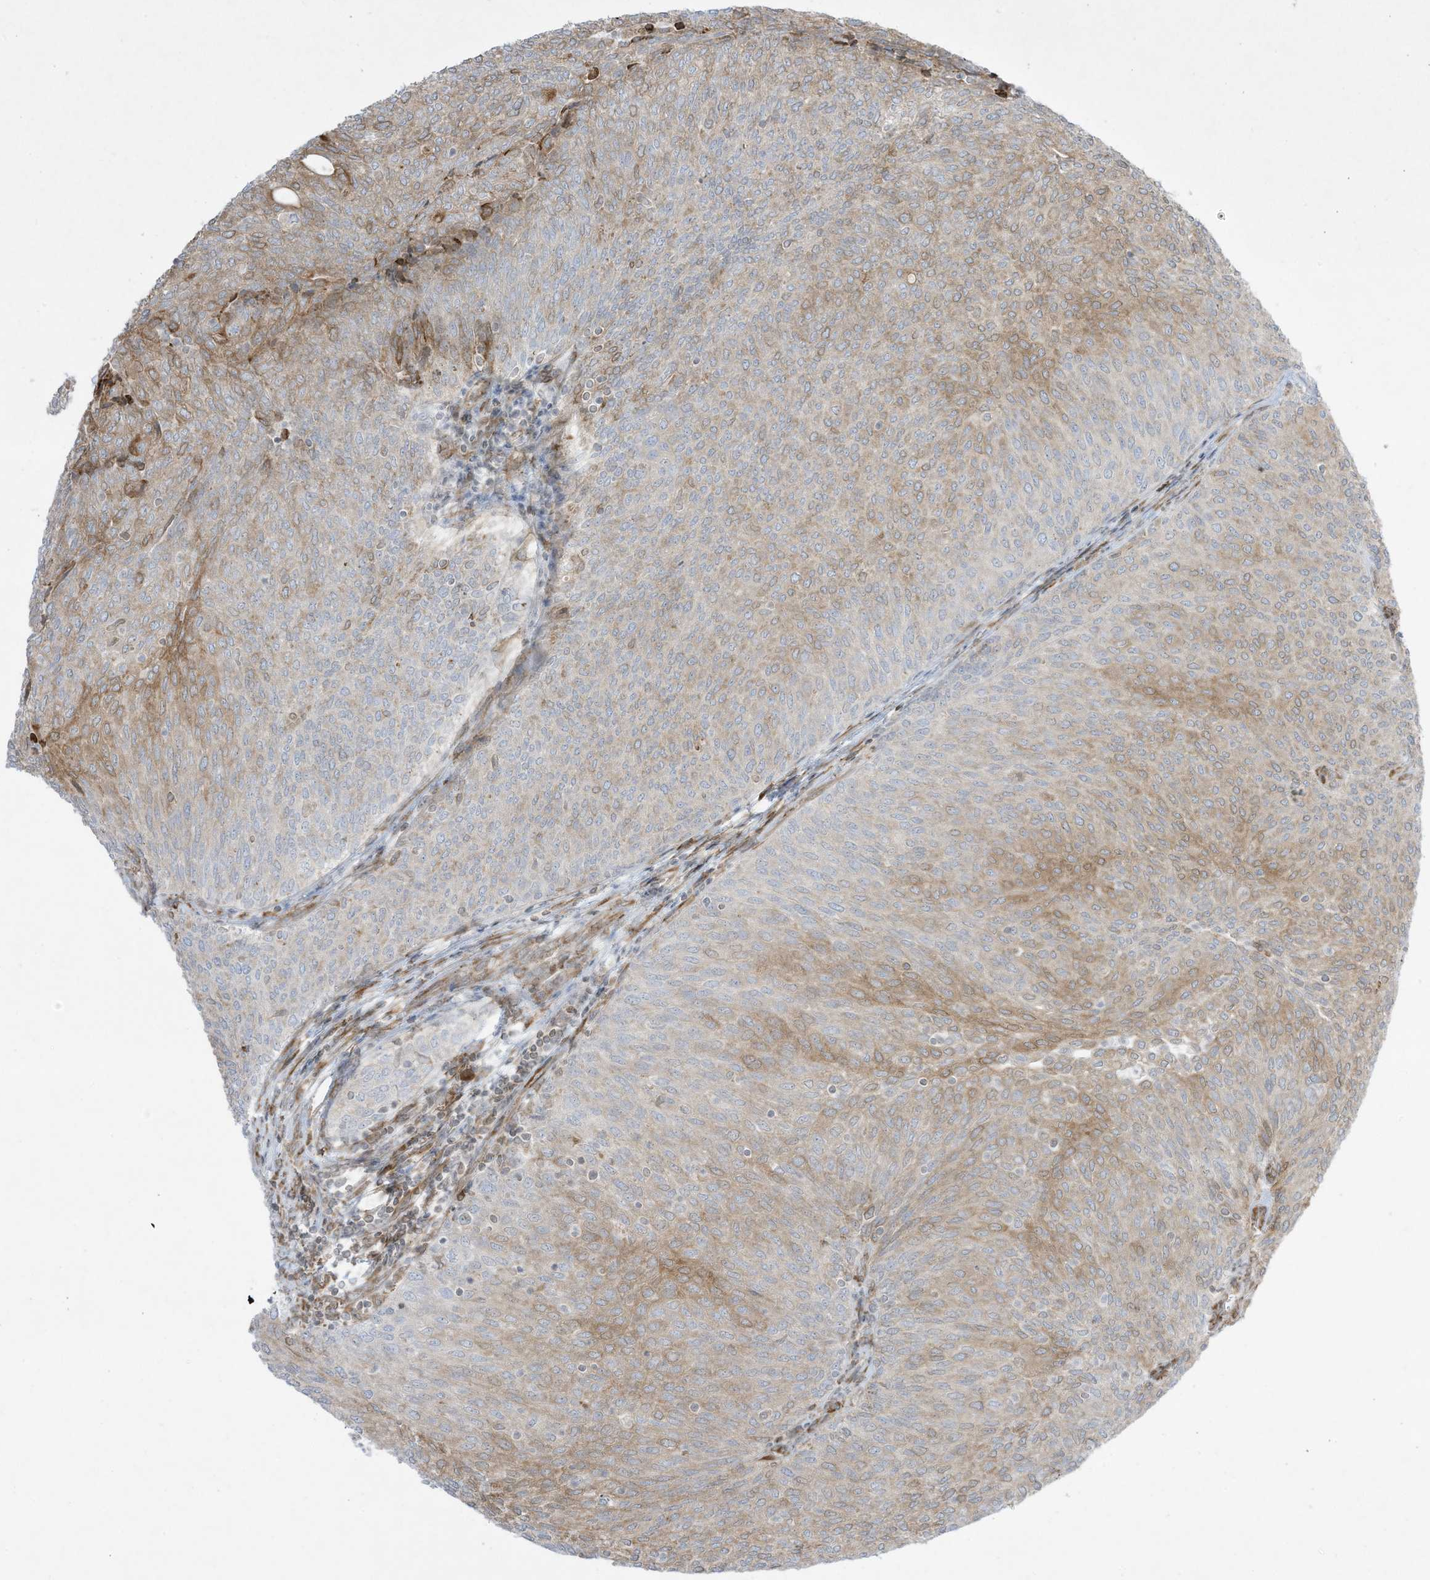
{"staining": {"intensity": "moderate", "quantity": "<25%", "location": "cytoplasmic/membranous"}, "tissue": "urothelial cancer", "cell_type": "Tumor cells", "image_type": "cancer", "snomed": [{"axis": "morphology", "description": "Urothelial carcinoma, Low grade"}, {"axis": "topography", "description": "Urinary bladder"}], "caption": "IHC of human urothelial cancer exhibits low levels of moderate cytoplasmic/membranous positivity in approximately <25% of tumor cells.", "gene": "PTK6", "patient": {"sex": "female", "age": 79}}